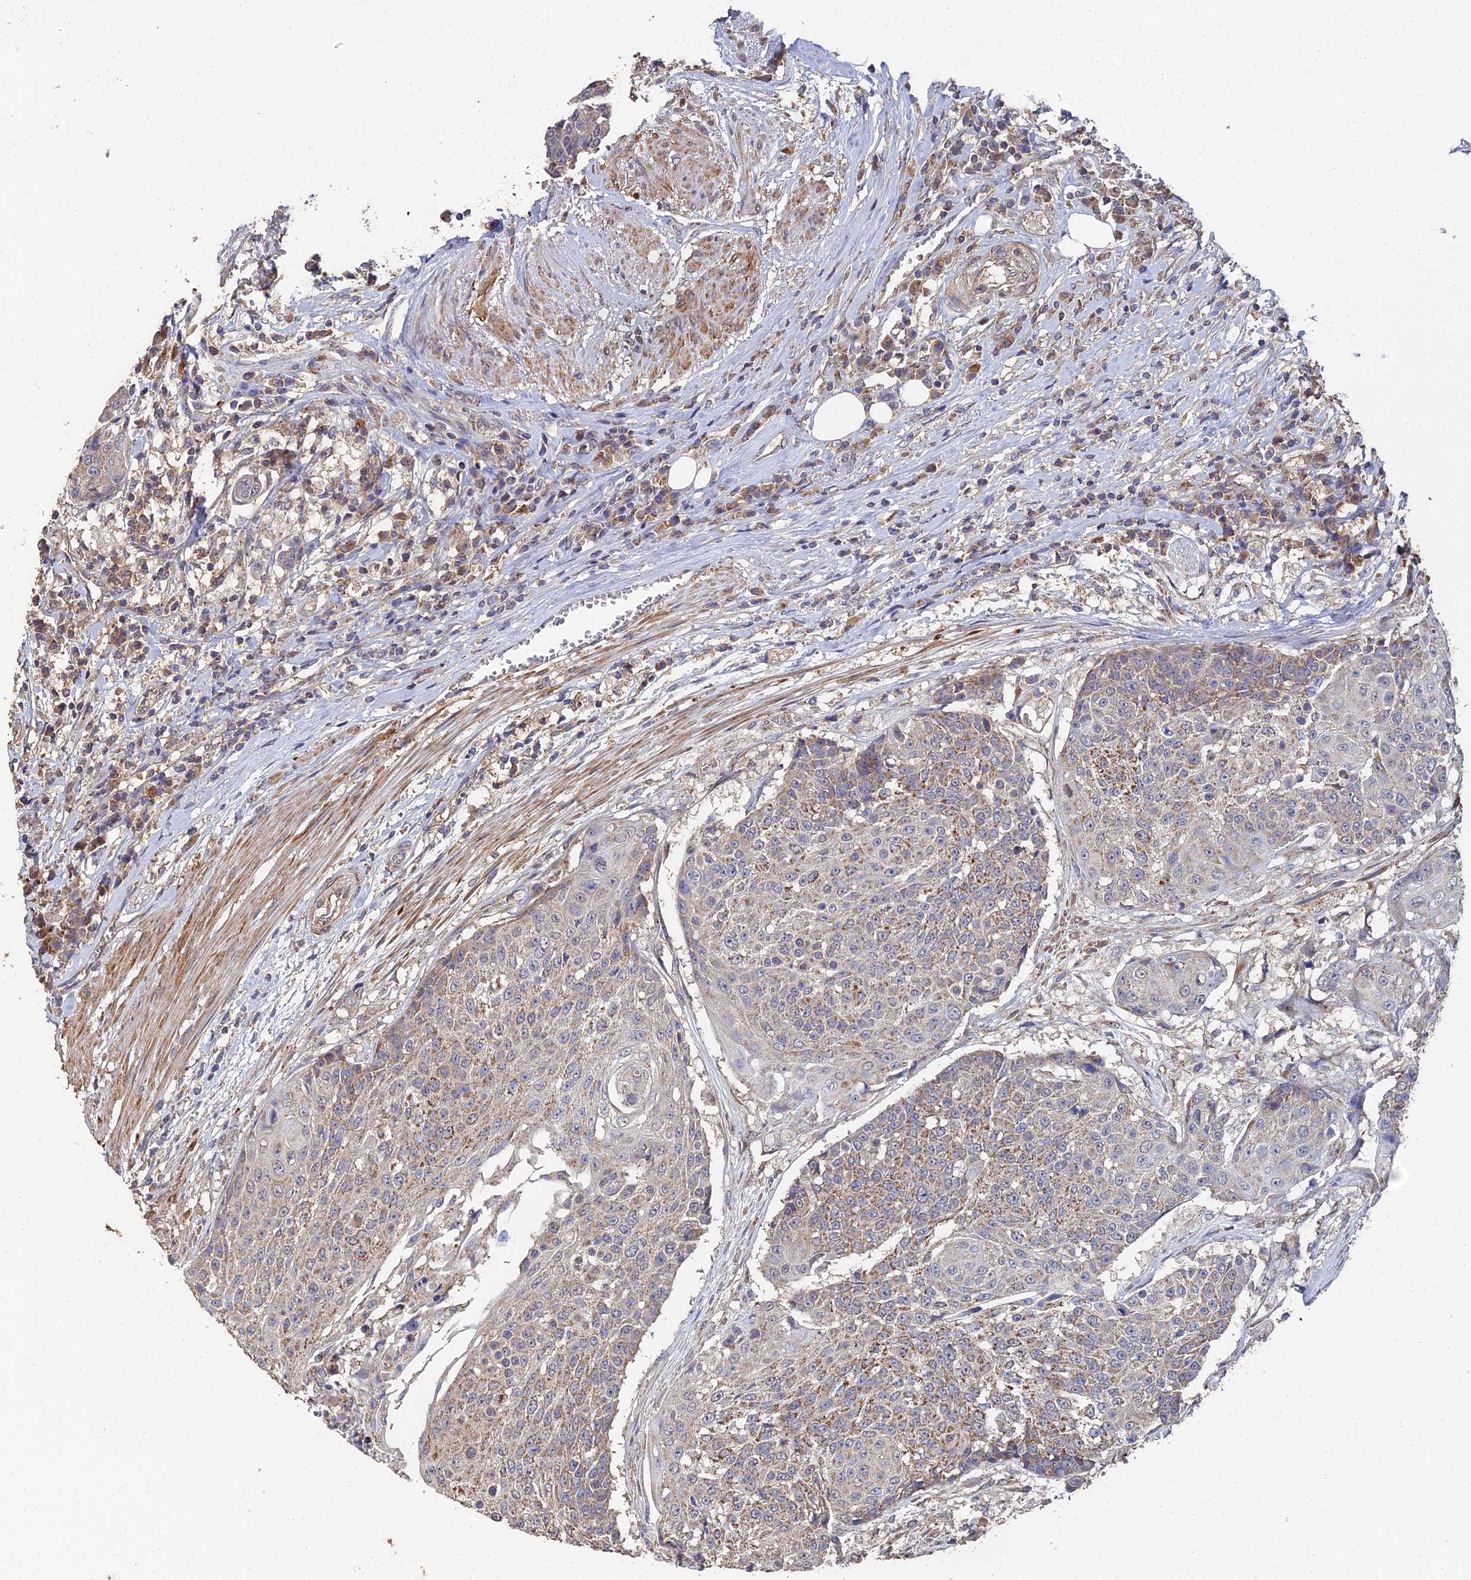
{"staining": {"intensity": "moderate", "quantity": "25%-75%", "location": "cytoplasmic/membranous"}, "tissue": "urothelial cancer", "cell_type": "Tumor cells", "image_type": "cancer", "snomed": [{"axis": "morphology", "description": "Urothelial carcinoma, High grade"}, {"axis": "topography", "description": "Urinary bladder"}], "caption": "Protein expression by immunohistochemistry reveals moderate cytoplasmic/membranous positivity in approximately 25%-75% of tumor cells in high-grade urothelial carcinoma.", "gene": "SPANXN4", "patient": {"sex": "female", "age": 63}}